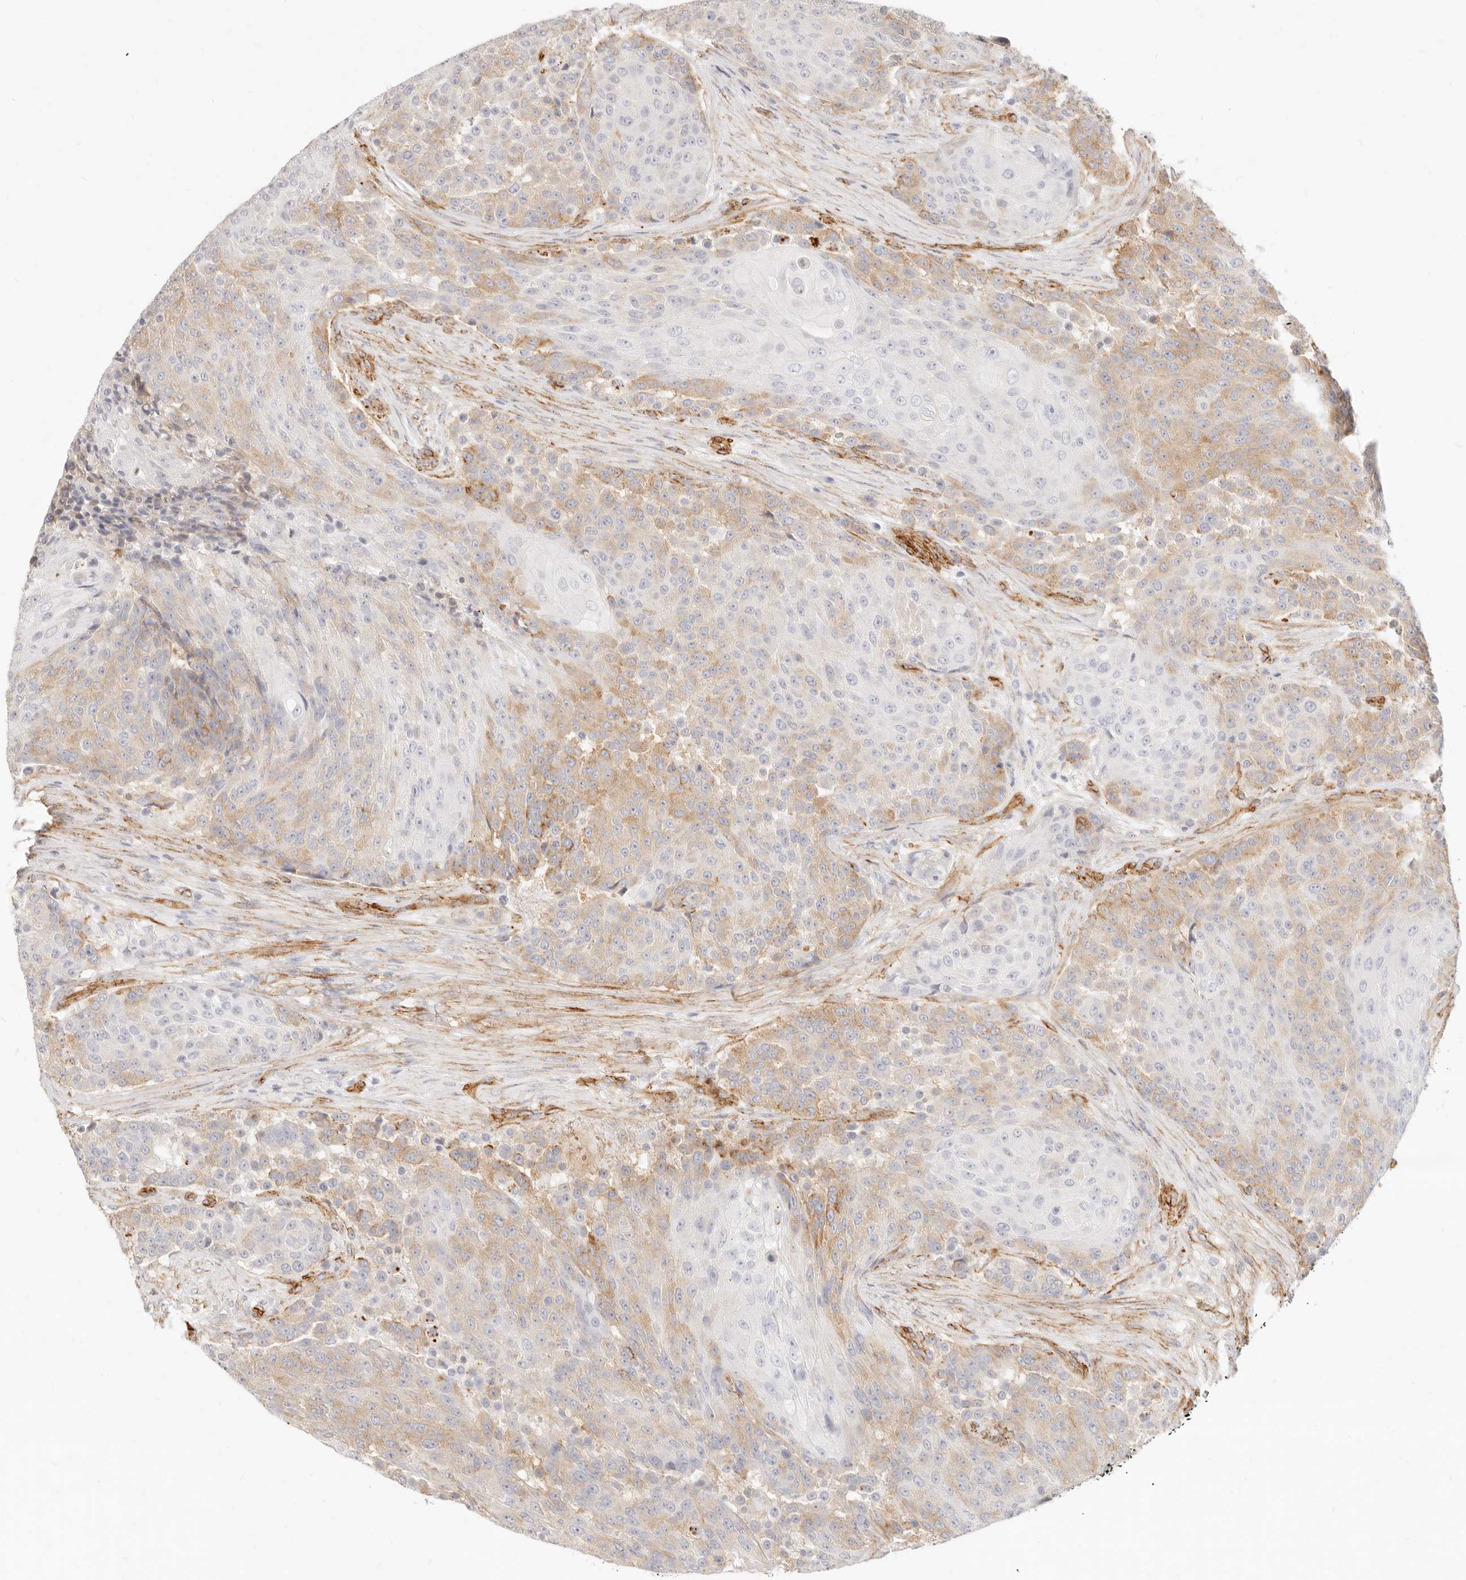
{"staining": {"intensity": "weak", "quantity": "25%-75%", "location": "cytoplasmic/membranous"}, "tissue": "urothelial cancer", "cell_type": "Tumor cells", "image_type": "cancer", "snomed": [{"axis": "morphology", "description": "Urothelial carcinoma, High grade"}, {"axis": "topography", "description": "Urinary bladder"}], "caption": "This is an image of IHC staining of urothelial cancer, which shows weak positivity in the cytoplasmic/membranous of tumor cells.", "gene": "NUS1", "patient": {"sex": "female", "age": 63}}